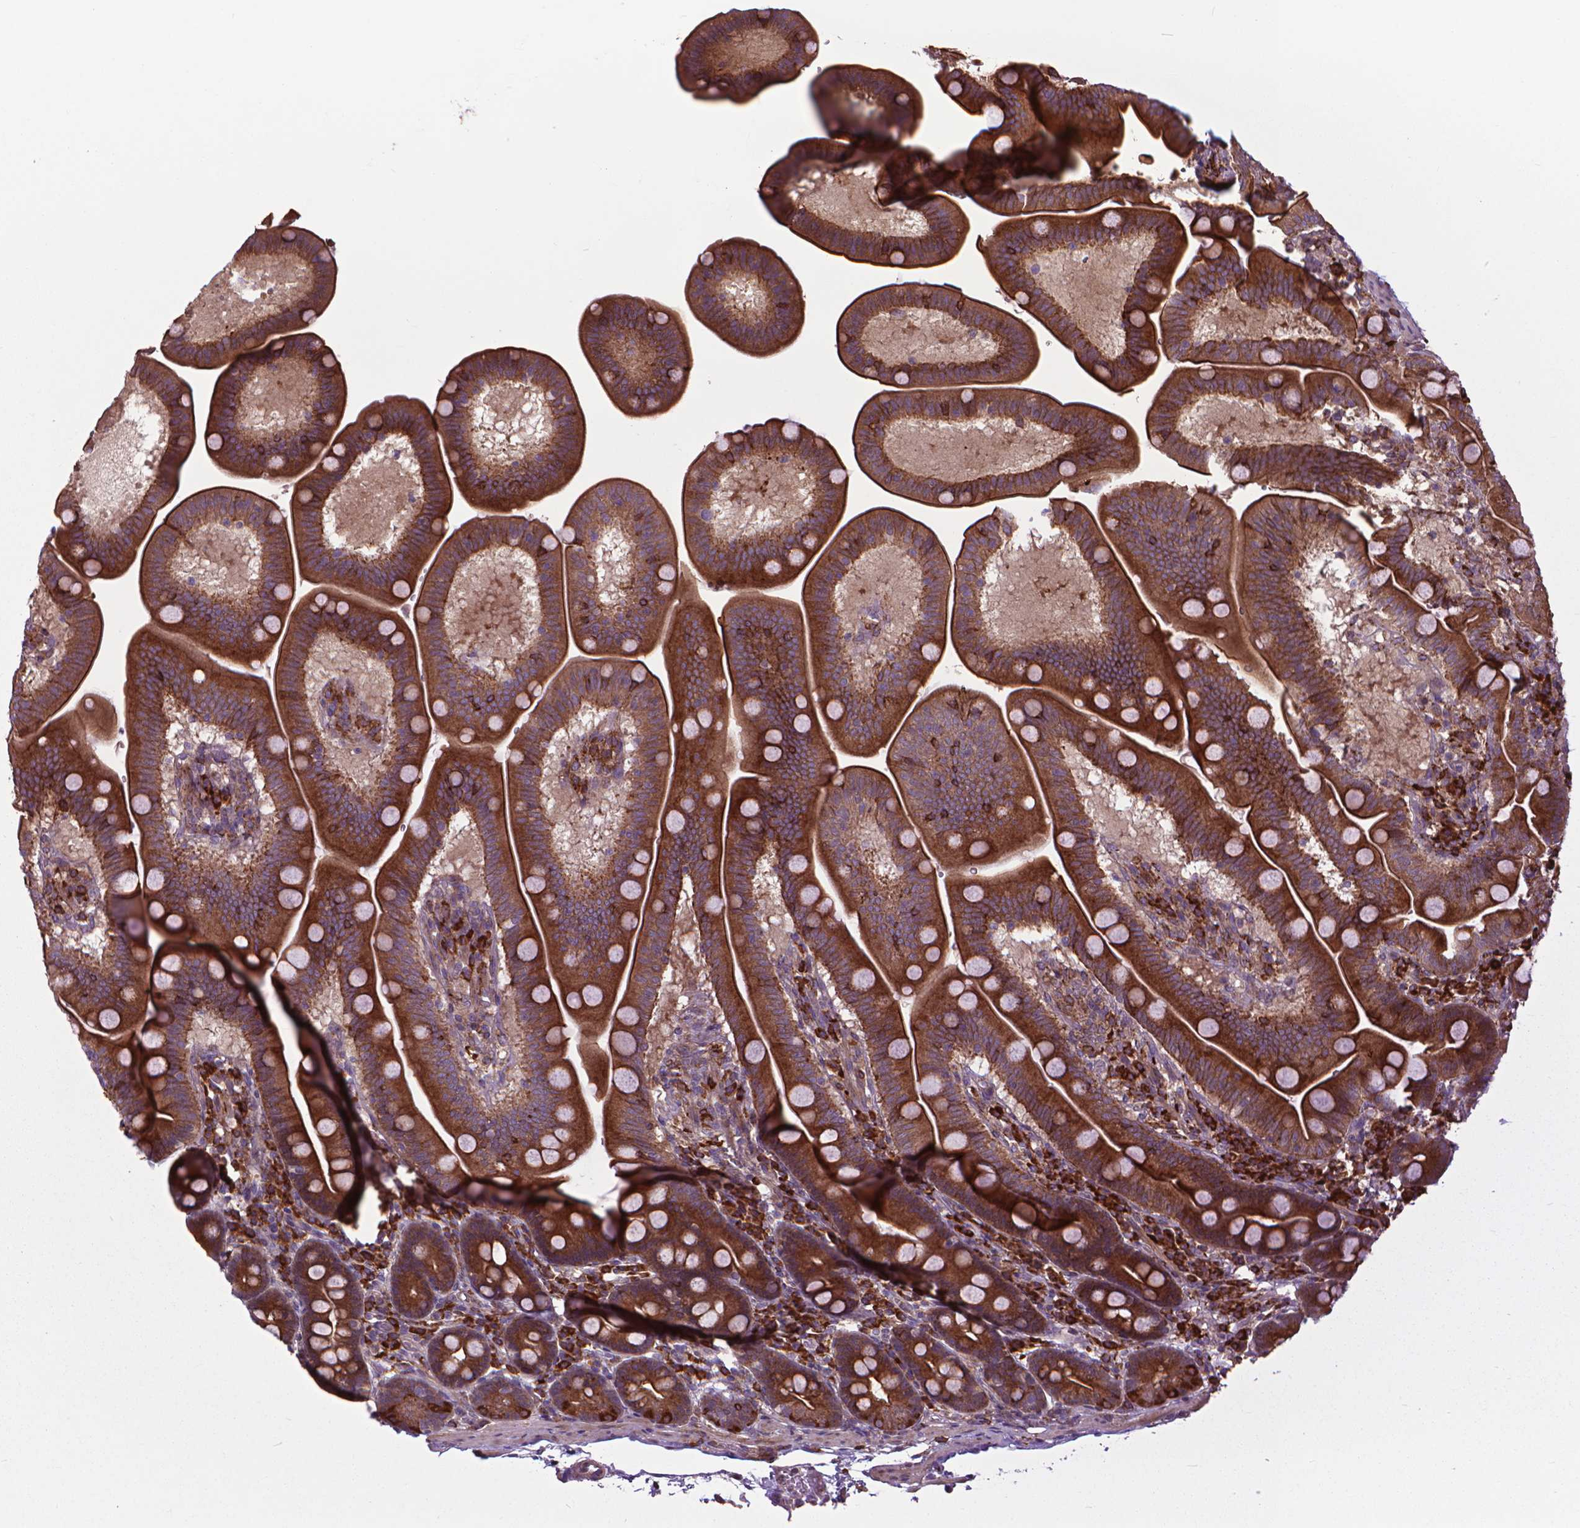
{"staining": {"intensity": "strong", "quantity": ">75%", "location": "cytoplasmic/membranous"}, "tissue": "duodenum", "cell_type": "Glandular cells", "image_type": "normal", "snomed": [{"axis": "morphology", "description": "Normal tissue, NOS"}, {"axis": "topography", "description": "Duodenum"}], "caption": "Glandular cells show strong cytoplasmic/membranous positivity in approximately >75% of cells in normal duodenum.", "gene": "MYH14", "patient": {"sex": "male", "age": 59}}